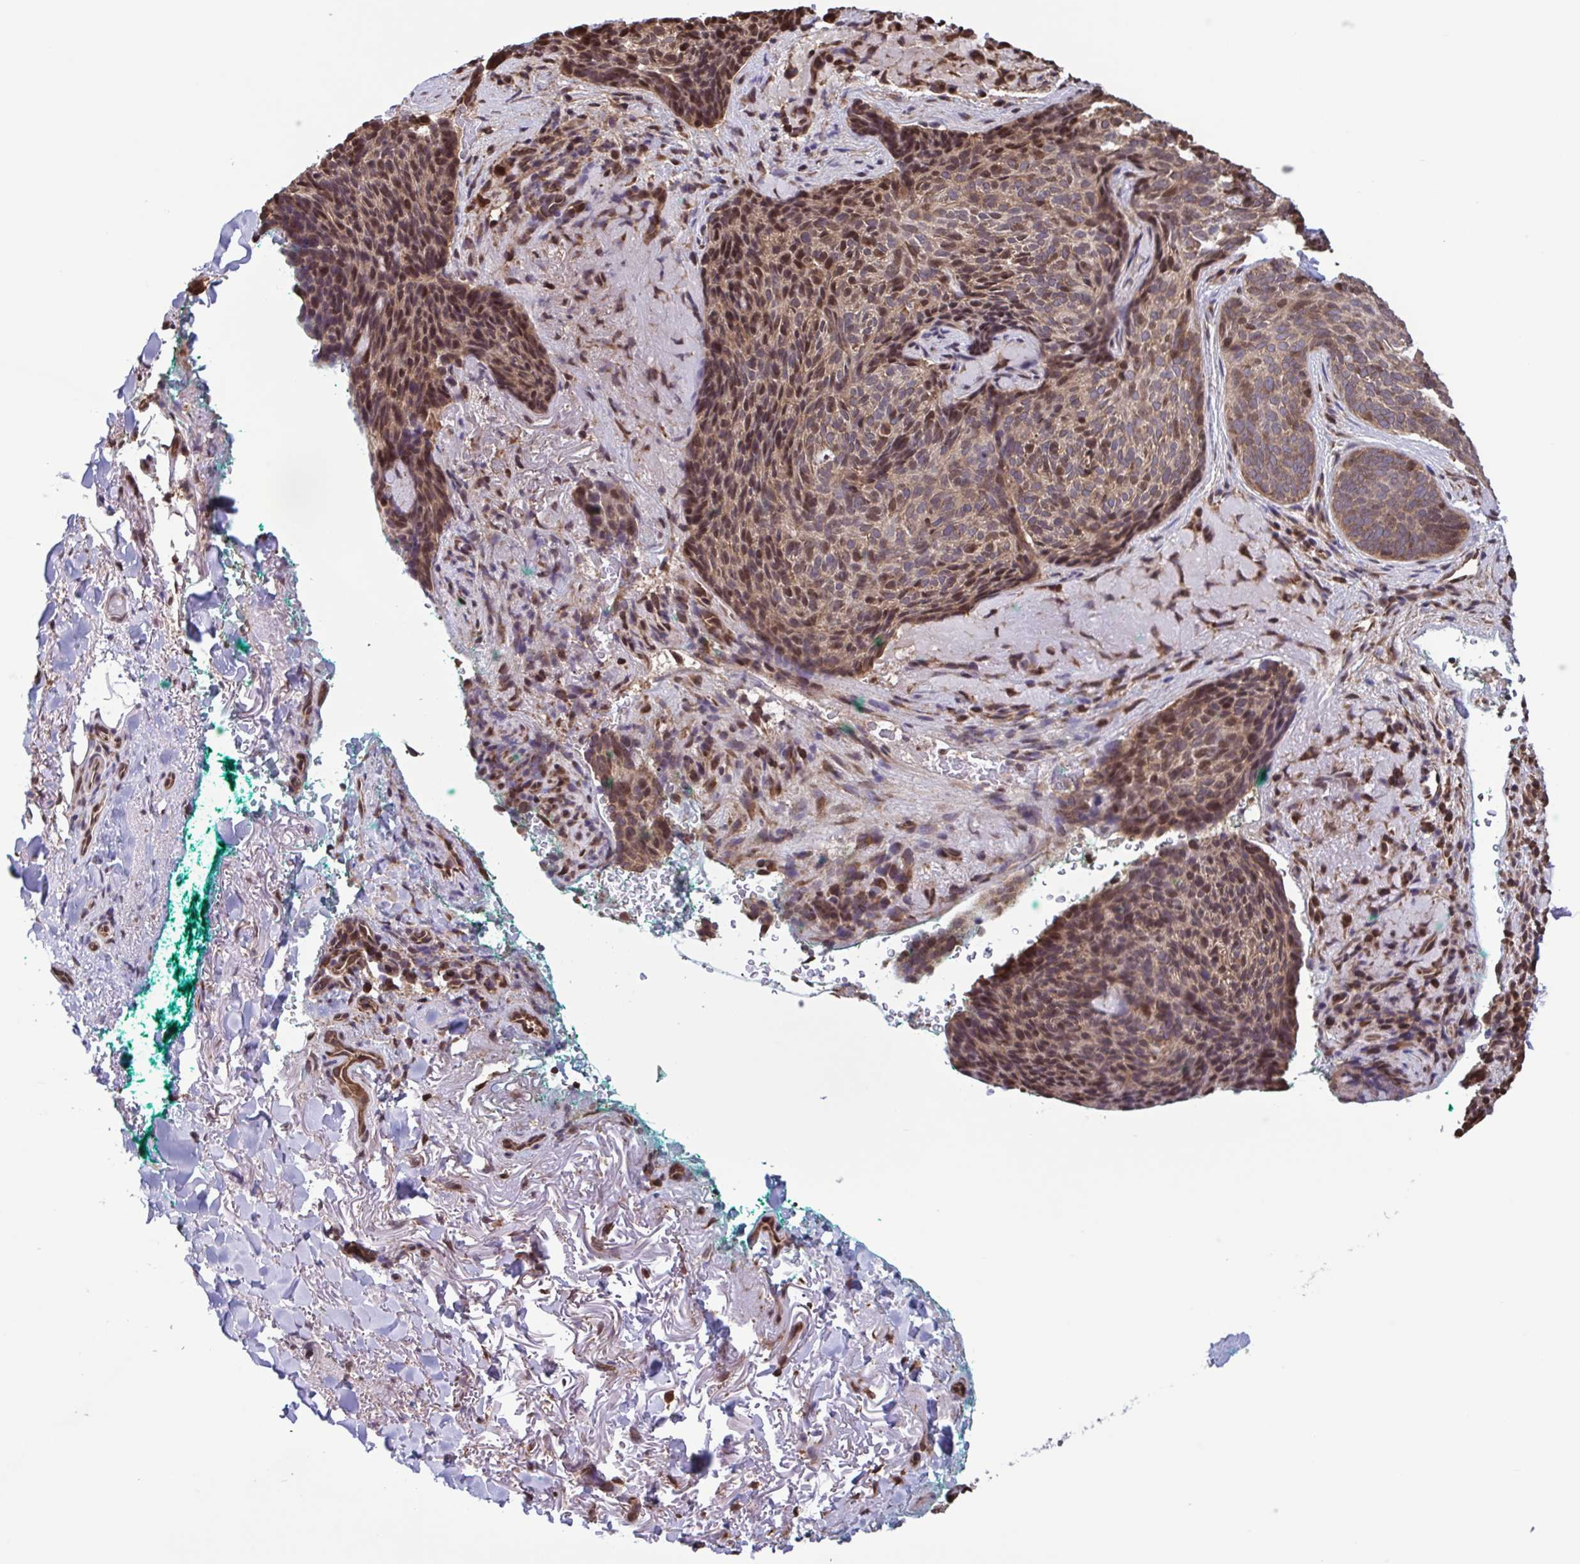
{"staining": {"intensity": "moderate", "quantity": ">75%", "location": "cytoplasmic/membranous,nuclear"}, "tissue": "skin cancer", "cell_type": "Tumor cells", "image_type": "cancer", "snomed": [{"axis": "morphology", "description": "Basal cell carcinoma"}, {"axis": "topography", "description": "Skin"}, {"axis": "topography", "description": "Skin of head"}], "caption": "This is an image of immunohistochemistry staining of skin cancer, which shows moderate staining in the cytoplasmic/membranous and nuclear of tumor cells.", "gene": "SEC63", "patient": {"sex": "female", "age": 92}}